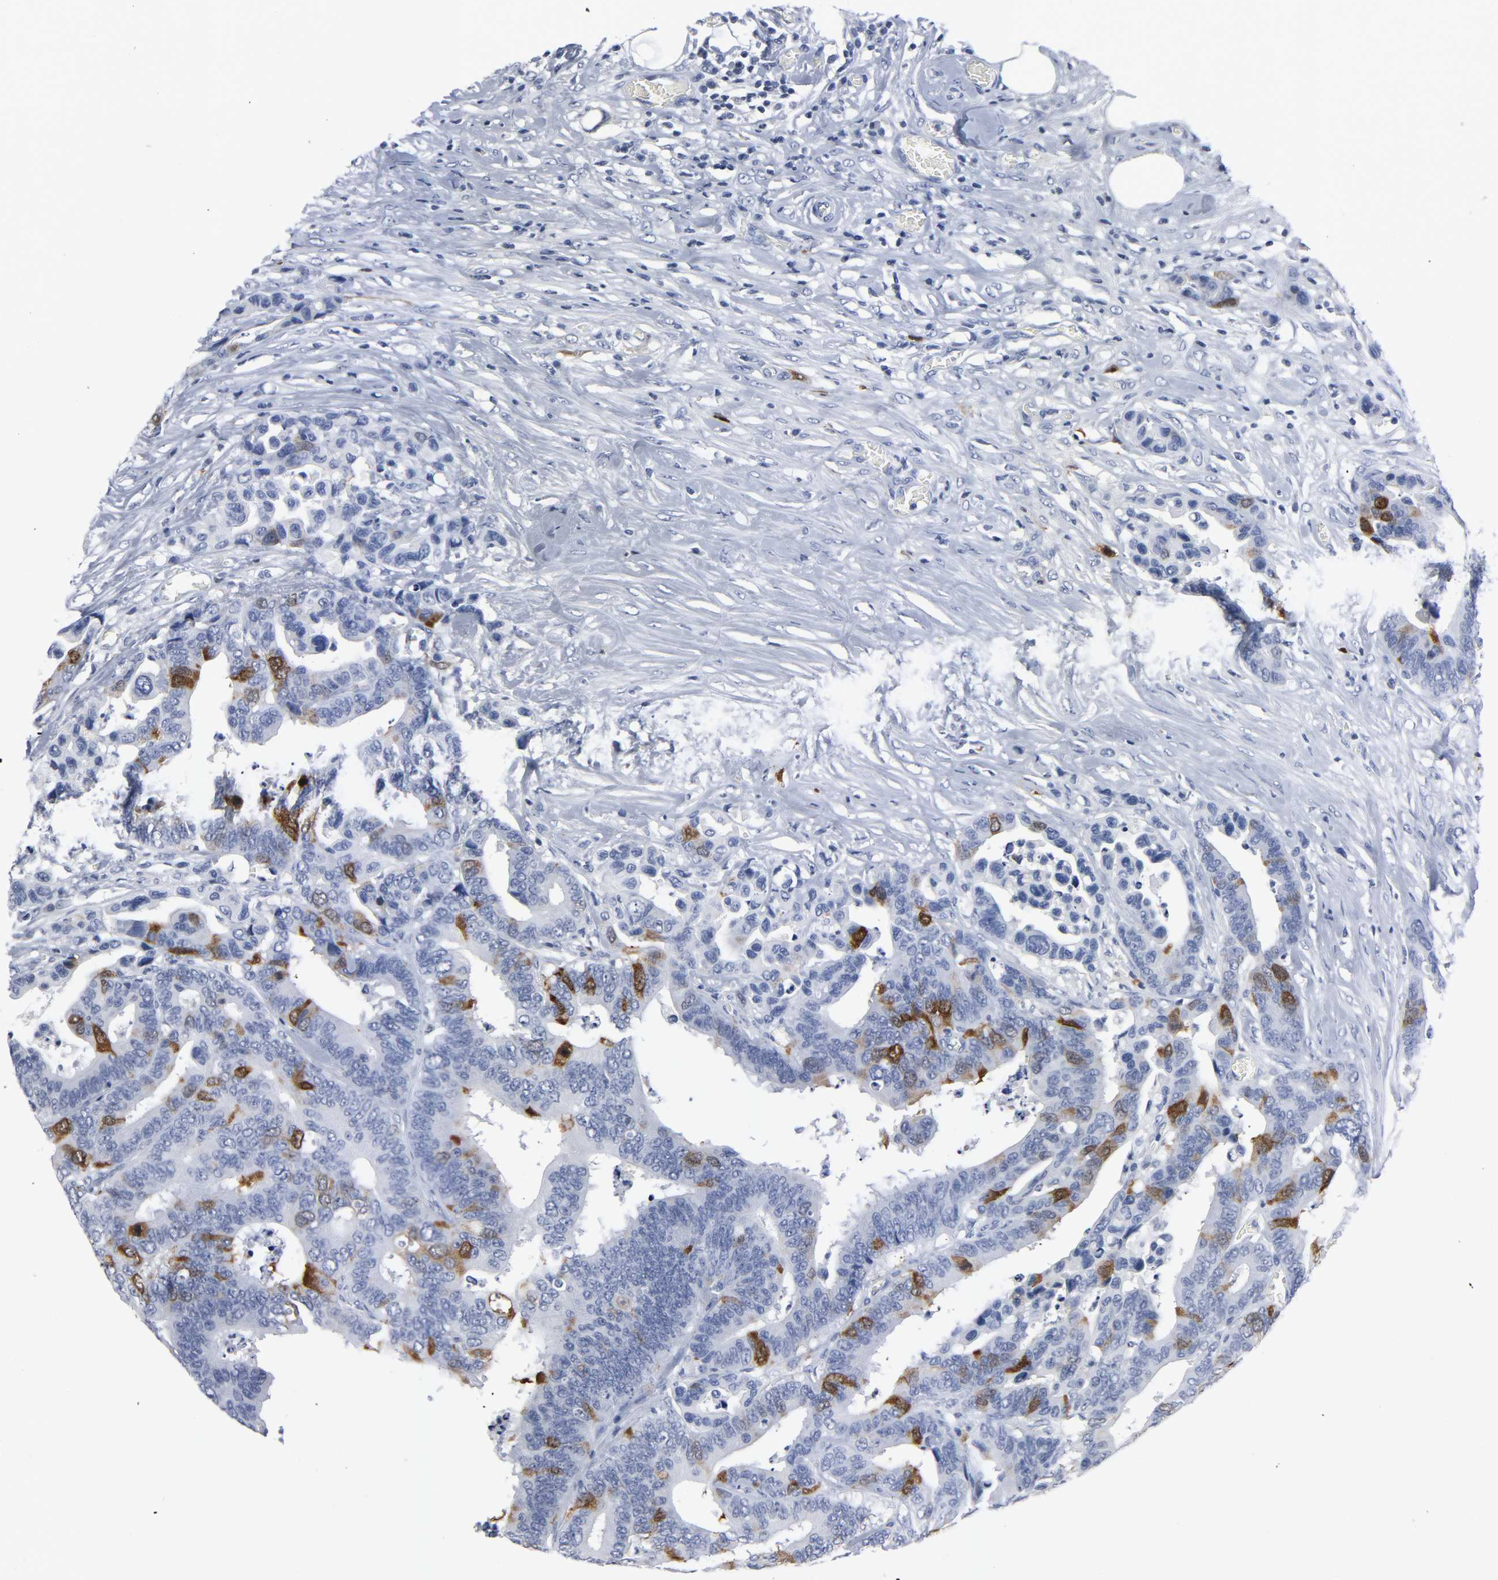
{"staining": {"intensity": "strong", "quantity": "<25%", "location": "cytoplasmic/membranous,nuclear"}, "tissue": "colorectal cancer", "cell_type": "Tumor cells", "image_type": "cancer", "snomed": [{"axis": "morphology", "description": "Adenocarcinoma, NOS"}, {"axis": "topography", "description": "Colon"}], "caption": "Strong cytoplasmic/membranous and nuclear protein positivity is present in about <25% of tumor cells in adenocarcinoma (colorectal).", "gene": "CDC20", "patient": {"sex": "male", "age": 82}}